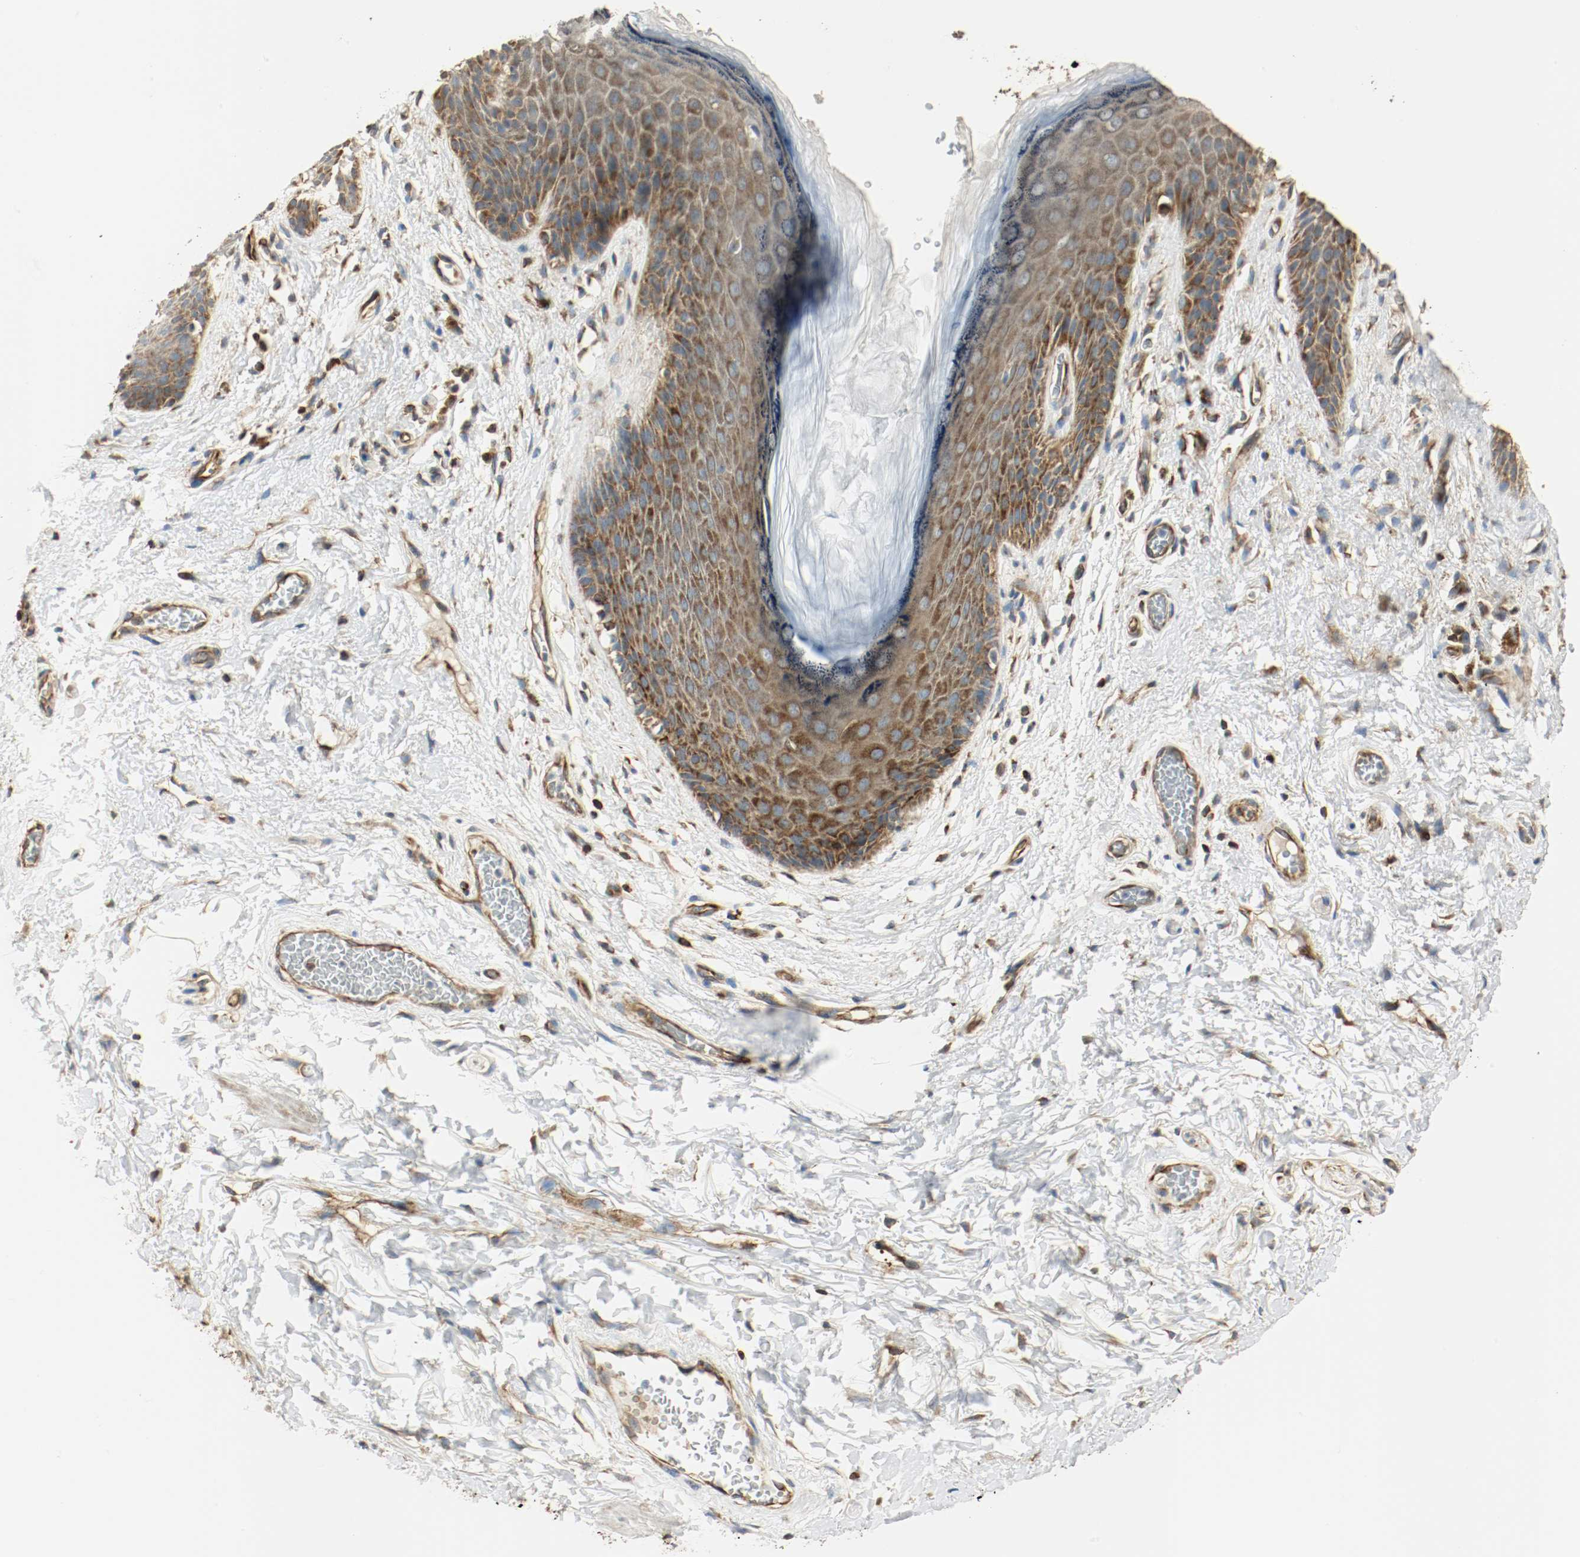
{"staining": {"intensity": "strong", "quantity": ">75%", "location": "cytoplasmic/membranous"}, "tissue": "skin", "cell_type": "Epidermal cells", "image_type": "normal", "snomed": [{"axis": "morphology", "description": "Normal tissue, NOS"}, {"axis": "topography", "description": "Anal"}], "caption": "Immunohistochemistry (IHC) (DAB (3,3'-diaminobenzidine)) staining of benign human skin displays strong cytoplasmic/membranous protein positivity in approximately >75% of epidermal cells. Nuclei are stained in blue.", "gene": "PLCG1", "patient": {"sex": "female", "age": 46}}